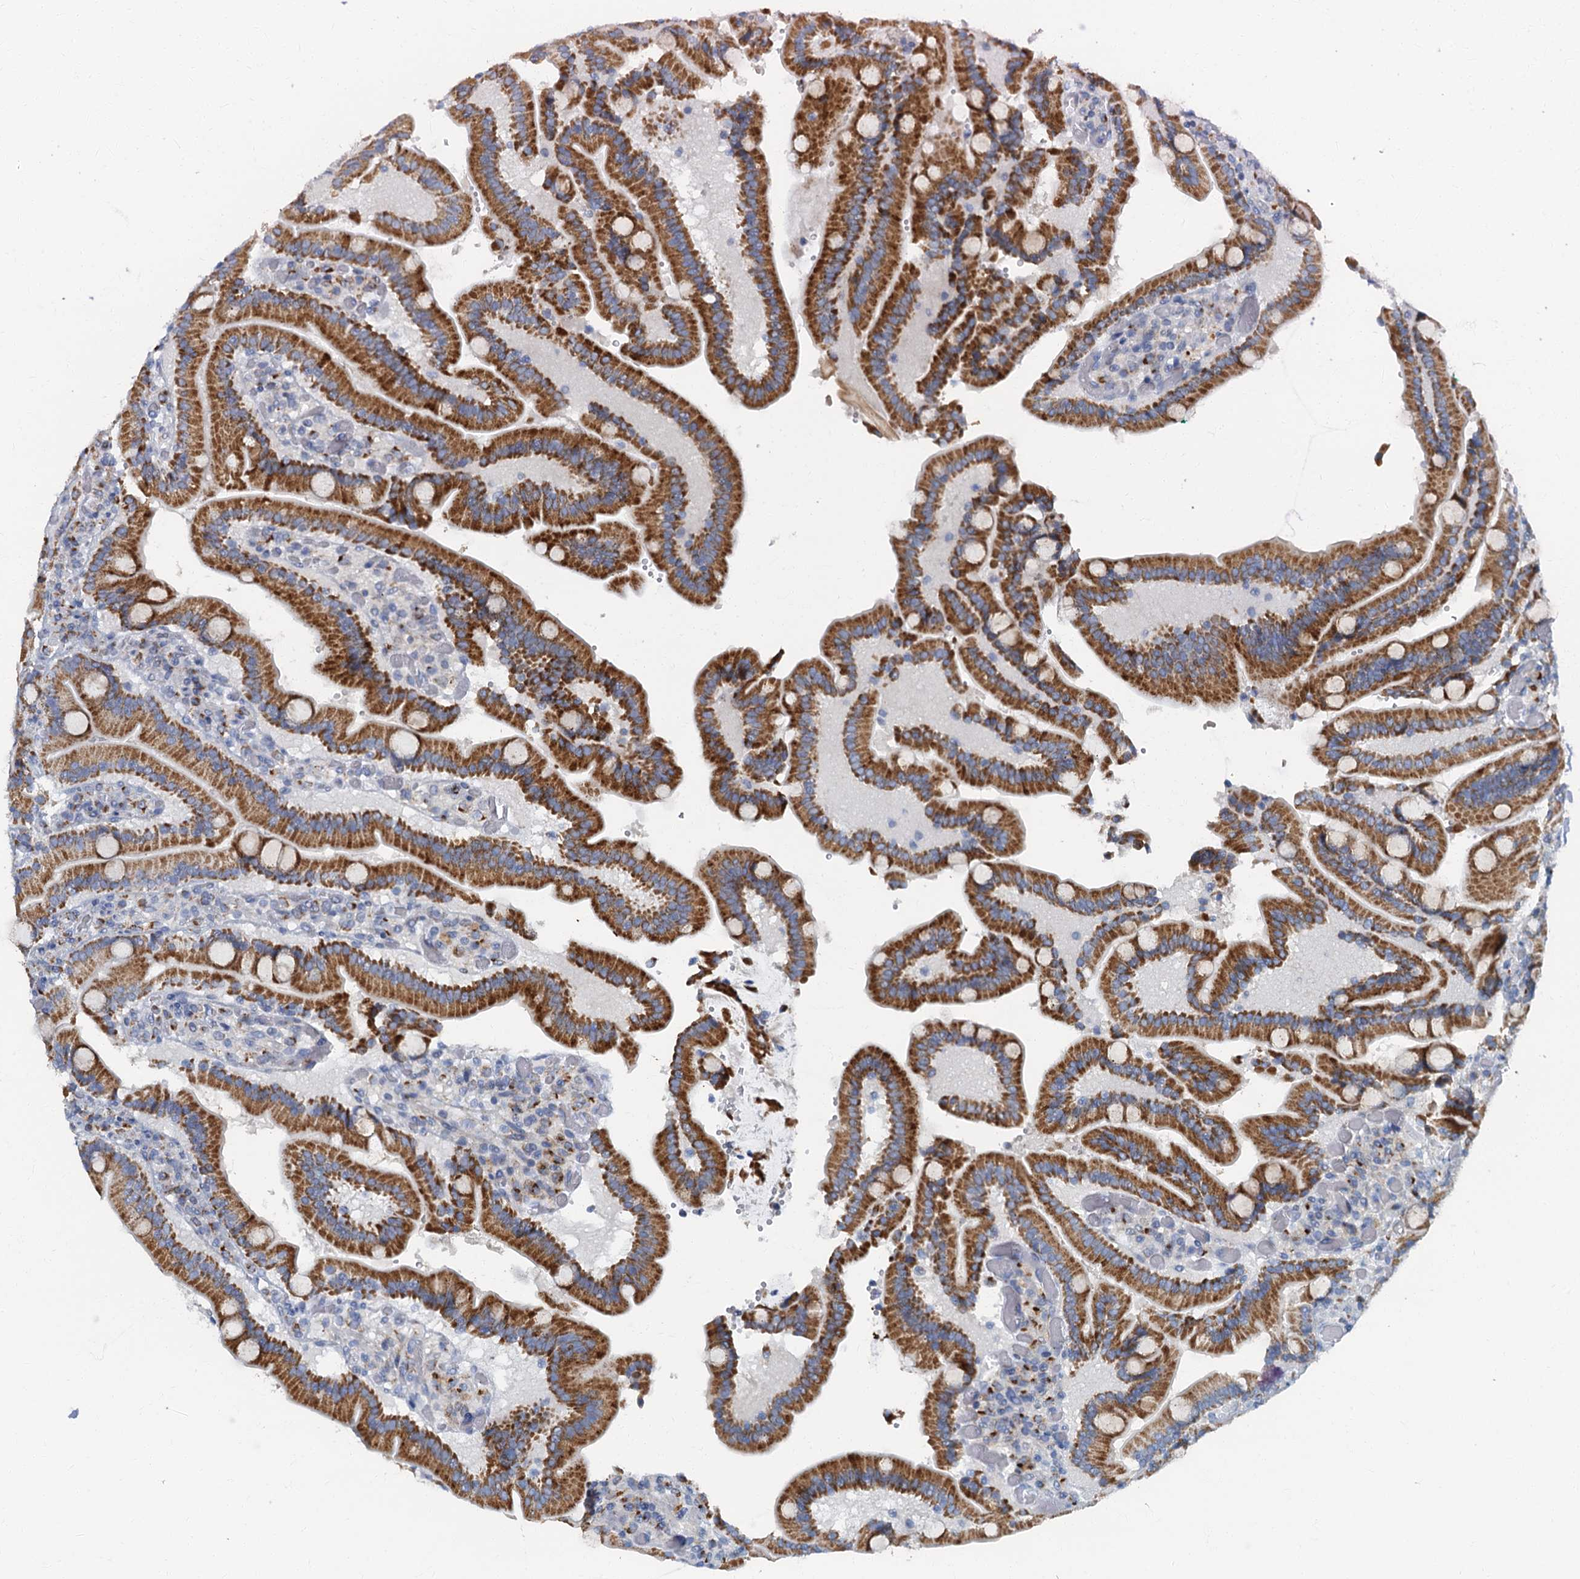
{"staining": {"intensity": "strong", "quantity": "25%-75%", "location": "cytoplasmic/membranous"}, "tissue": "duodenum", "cell_type": "Glandular cells", "image_type": "normal", "snomed": [{"axis": "morphology", "description": "Normal tissue, NOS"}, {"axis": "topography", "description": "Duodenum"}], "caption": "High-magnification brightfield microscopy of normal duodenum stained with DAB (brown) and counterstained with hematoxylin (blue). glandular cells exhibit strong cytoplasmic/membranous staining is appreciated in about25%-75% of cells. (IHC, brightfield microscopy, high magnification).", "gene": "LYPD3", "patient": {"sex": "female", "age": 62}}